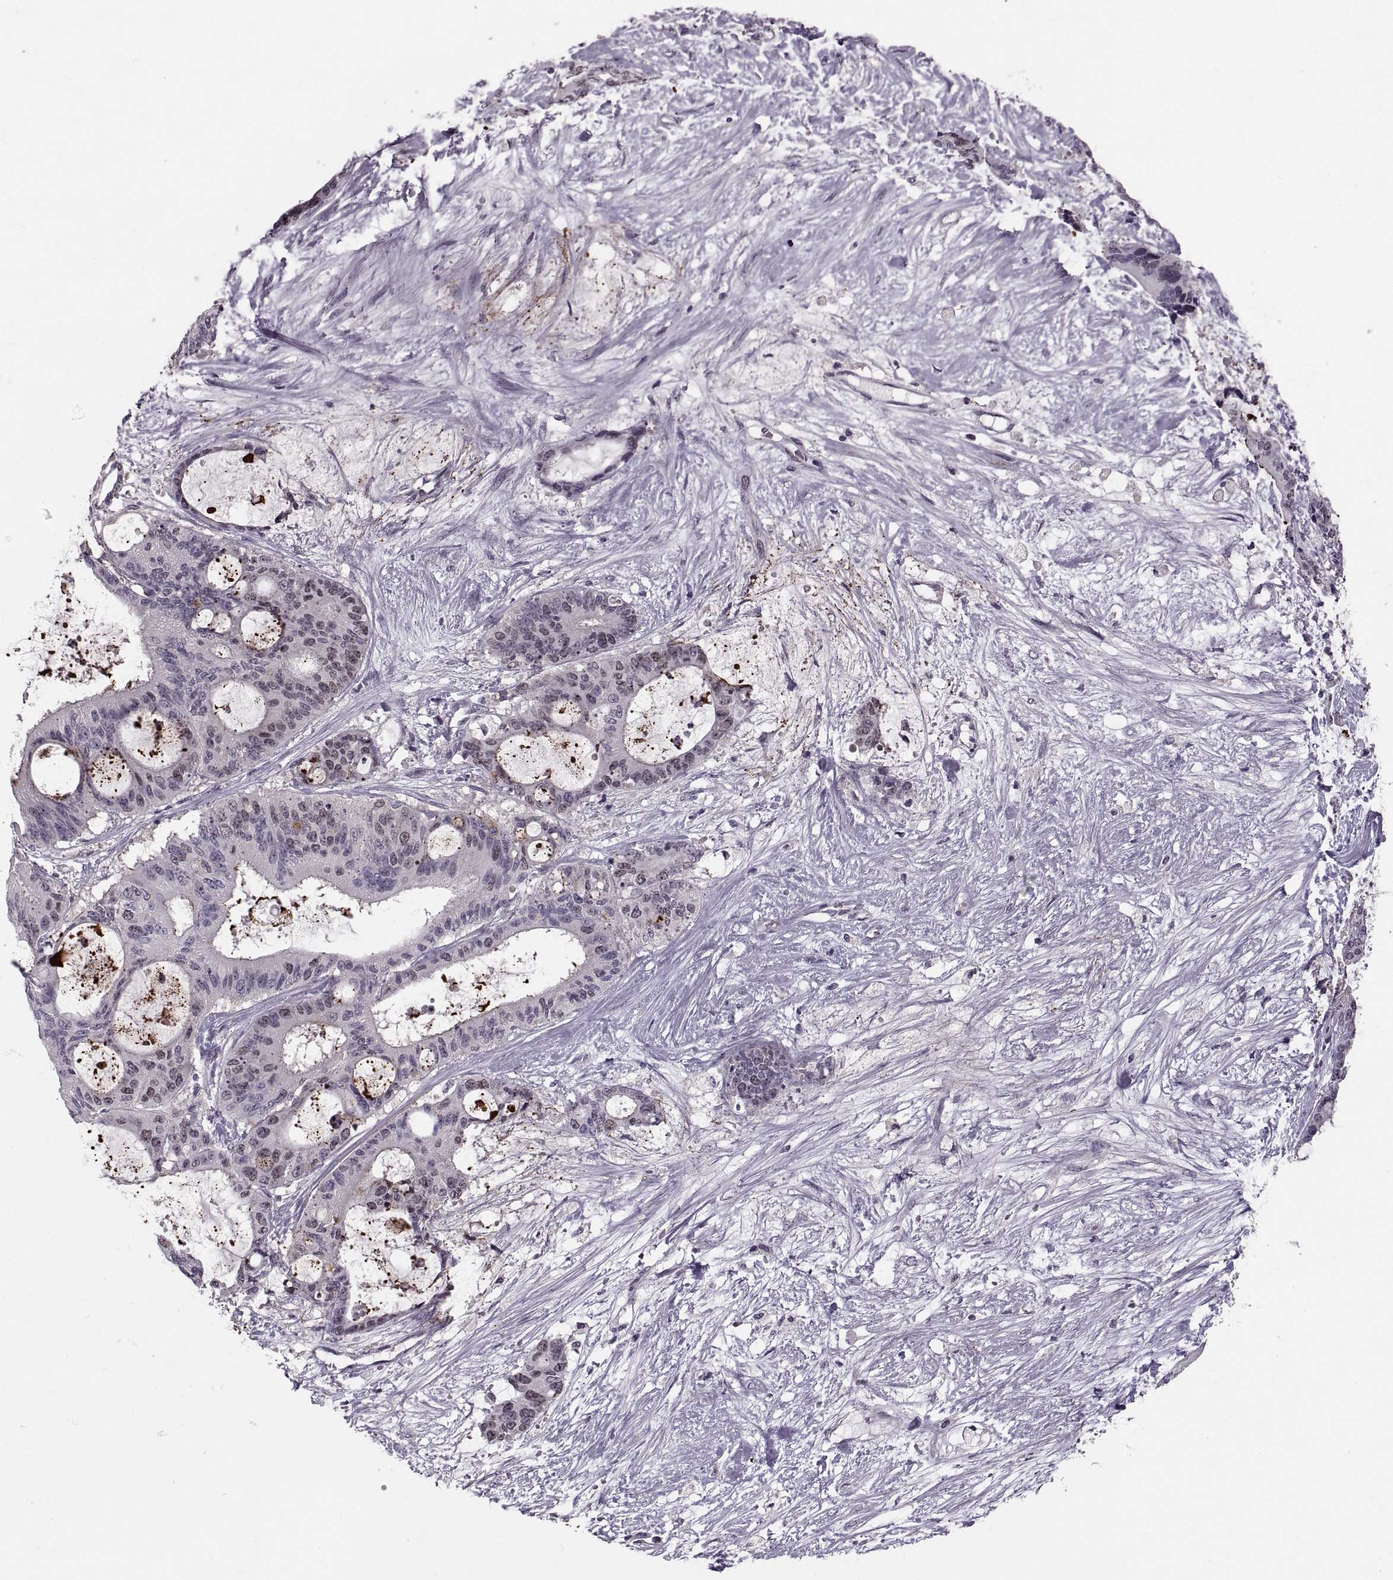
{"staining": {"intensity": "negative", "quantity": "none", "location": "none"}, "tissue": "liver cancer", "cell_type": "Tumor cells", "image_type": "cancer", "snomed": [{"axis": "morphology", "description": "Normal tissue, NOS"}, {"axis": "morphology", "description": "Cholangiocarcinoma"}, {"axis": "topography", "description": "Liver"}, {"axis": "topography", "description": "Peripheral nerve tissue"}], "caption": "Immunohistochemical staining of liver cancer exhibits no significant expression in tumor cells.", "gene": "CACNA1F", "patient": {"sex": "female", "age": 73}}